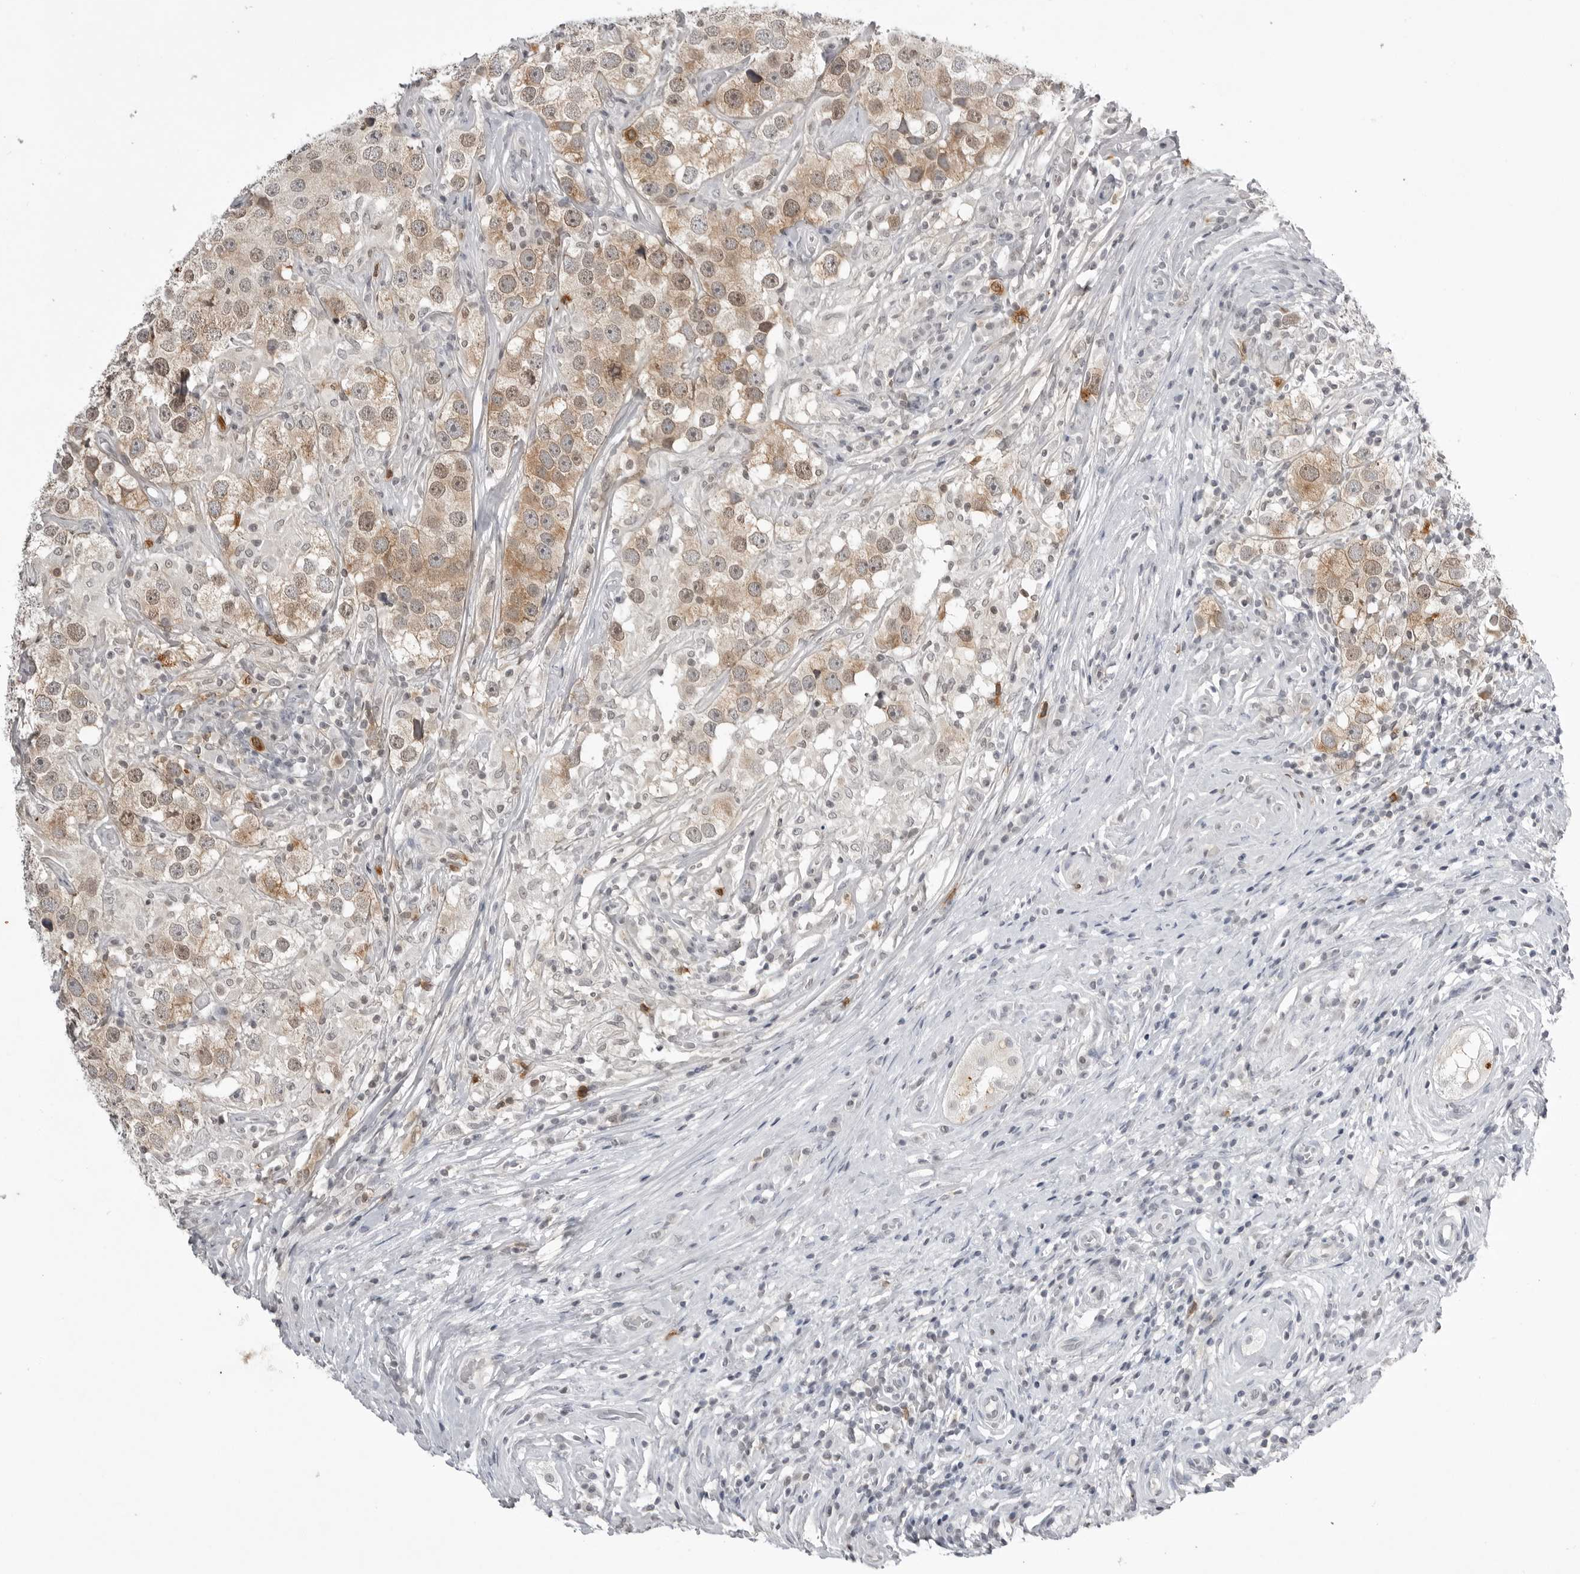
{"staining": {"intensity": "moderate", "quantity": "25%-75%", "location": "cytoplasmic/membranous"}, "tissue": "testis cancer", "cell_type": "Tumor cells", "image_type": "cancer", "snomed": [{"axis": "morphology", "description": "Seminoma, NOS"}, {"axis": "topography", "description": "Testis"}], "caption": "Testis cancer stained with immunohistochemistry (IHC) demonstrates moderate cytoplasmic/membranous positivity in approximately 25%-75% of tumor cells.", "gene": "RRM1", "patient": {"sex": "male", "age": 49}}